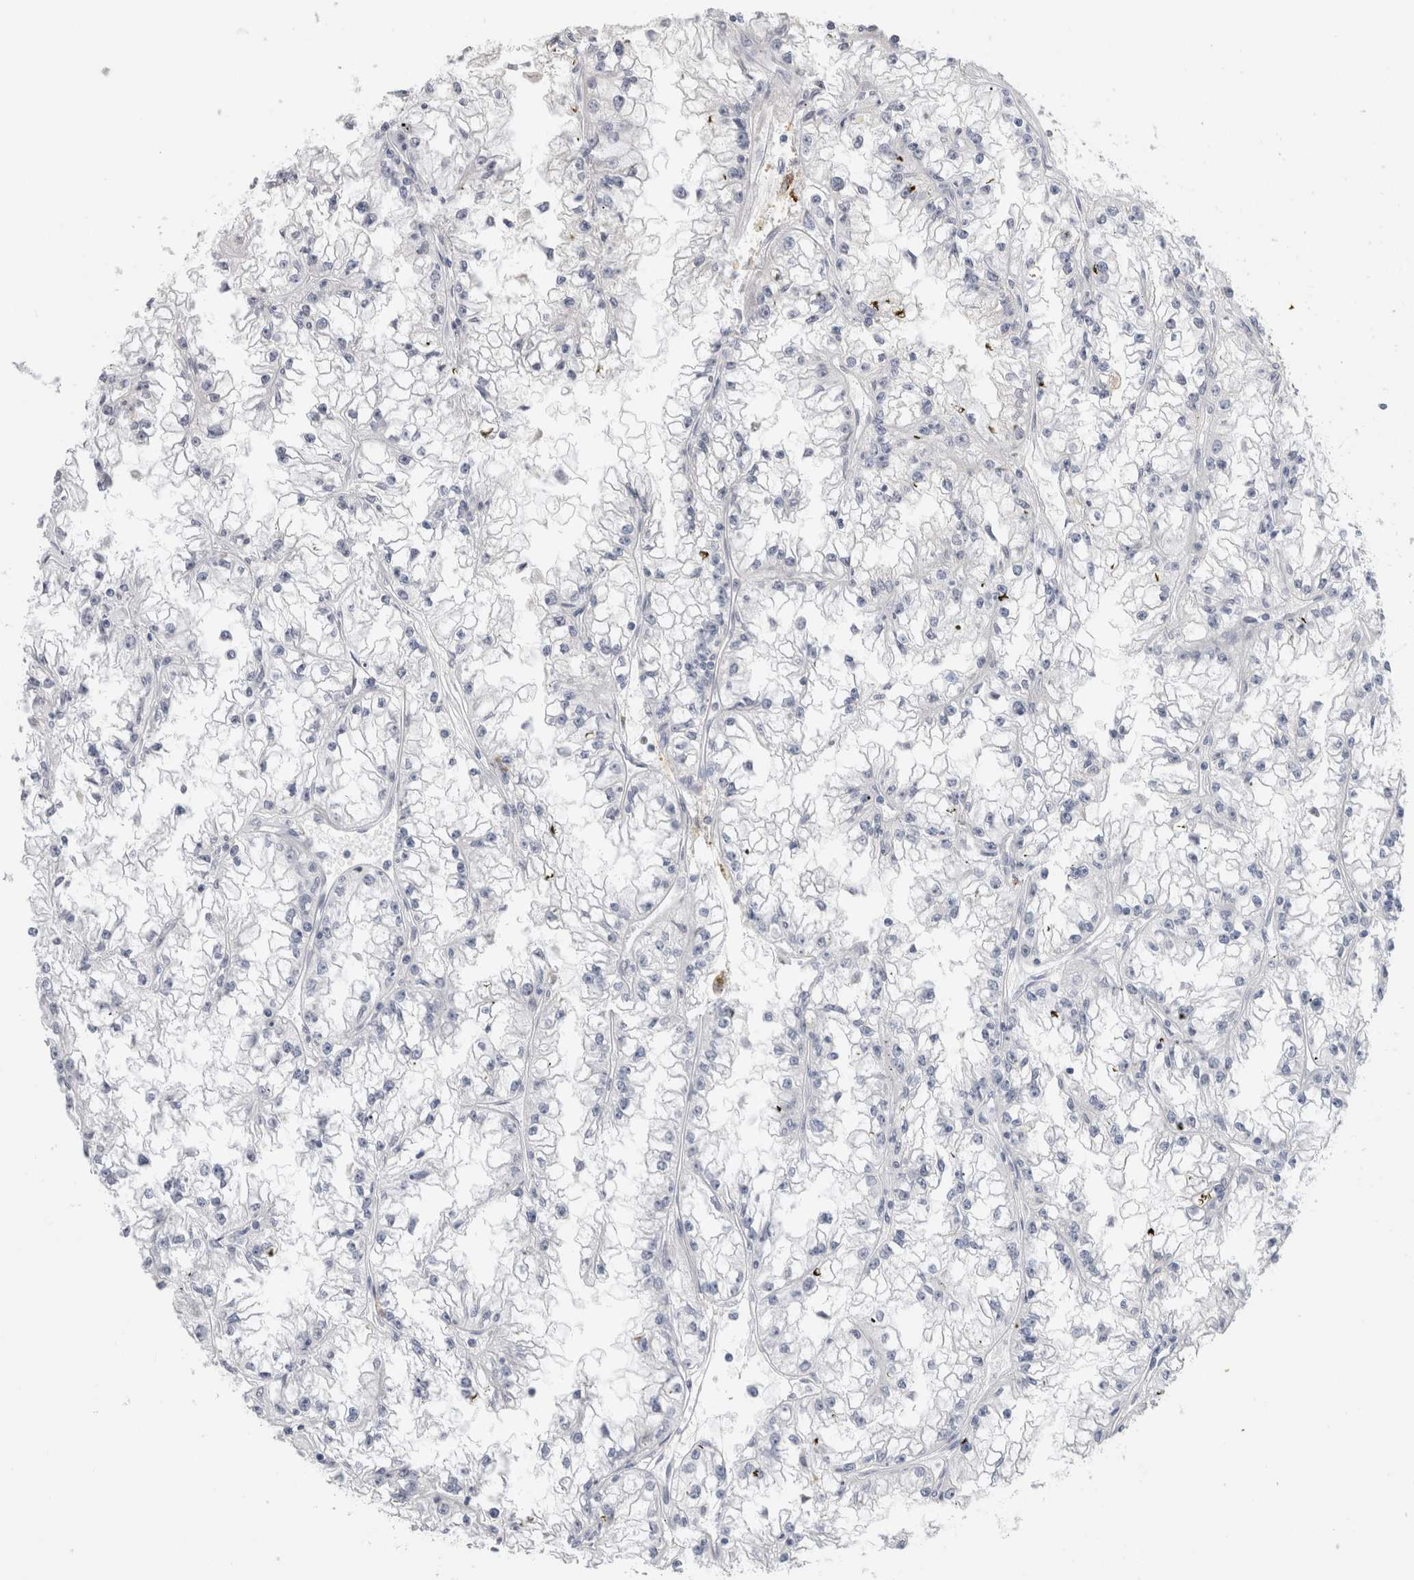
{"staining": {"intensity": "negative", "quantity": "none", "location": "none"}, "tissue": "renal cancer", "cell_type": "Tumor cells", "image_type": "cancer", "snomed": [{"axis": "morphology", "description": "Adenocarcinoma, NOS"}, {"axis": "topography", "description": "Kidney"}], "caption": "Tumor cells show no significant expression in adenocarcinoma (renal).", "gene": "LAMP3", "patient": {"sex": "male", "age": 56}}